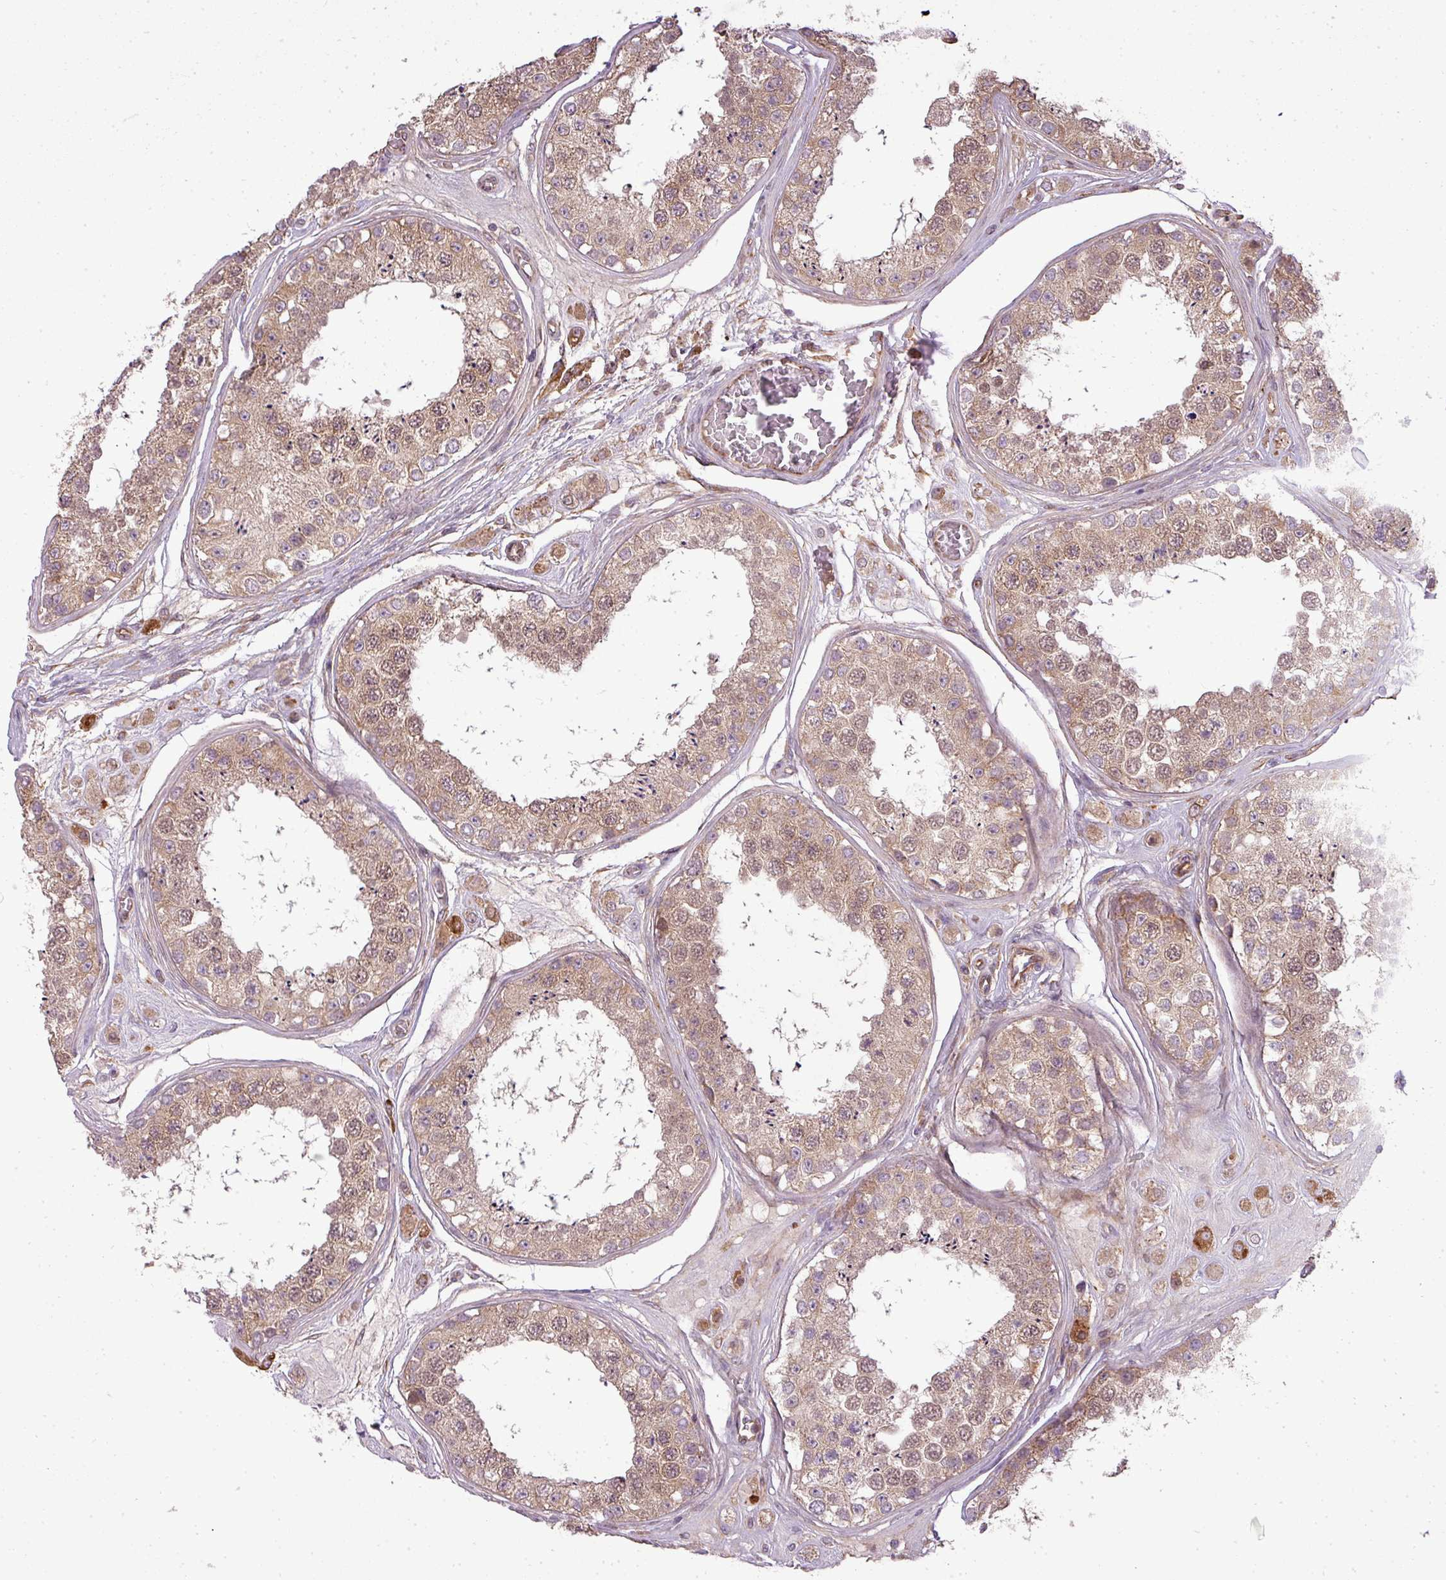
{"staining": {"intensity": "moderate", "quantity": ">75%", "location": "cytoplasmic/membranous,nuclear"}, "tissue": "testis", "cell_type": "Cells in seminiferous ducts", "image_type": "normal", "snomed": [{"axis": "morphology", "description": "Normal tissue, NOS"}, {"axis": "topography", "description": "Testis"}], "caption": "Protein staining of unremarkable testis exhibits moderate cytoplasmic/membranous,nuclear staining in approximately >75% of cells in seminiferous ducts.", "gene": "PDRG1", "patient": {"sex": "male", "age": 25}}